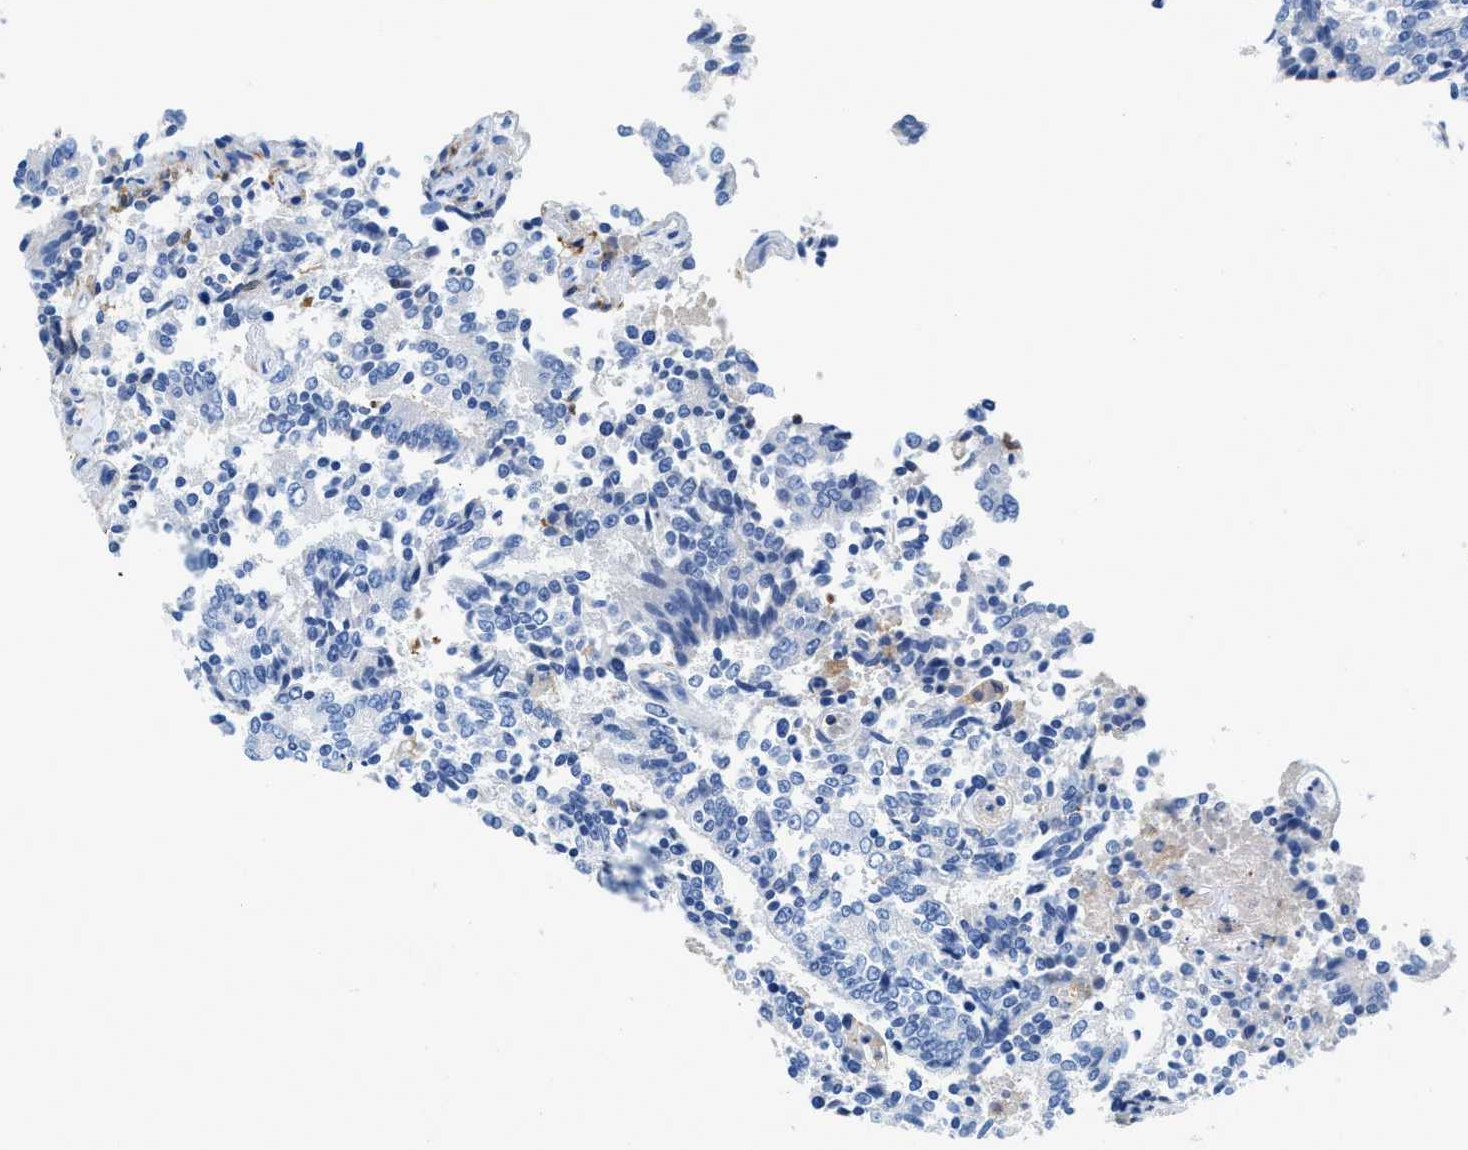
{"staining": {"intensity": "negative", "quantity": "none", "location": "none"}, "tissue": "prostate cancer", "cell_type": "Tumor cells", "image_type": "cancer", "snomed": [{"axis": "morphology", "description": "Normal tissue, NOS"}, {"axis": "morphology", "description": "Adenocarcinoma, High grade"}, {"axis": "topography", "description": "Prostate"}, {"axis": "topography", "description": "Seminal veicle"}], "caption": "DAB immunohistochemical staining of human prostate cancer (adenocarcinoma (high-grade)) exhibits no significant expression in tumor cells.", "gene": "CD226", "patient": {"sex": "male", "age": 55}}